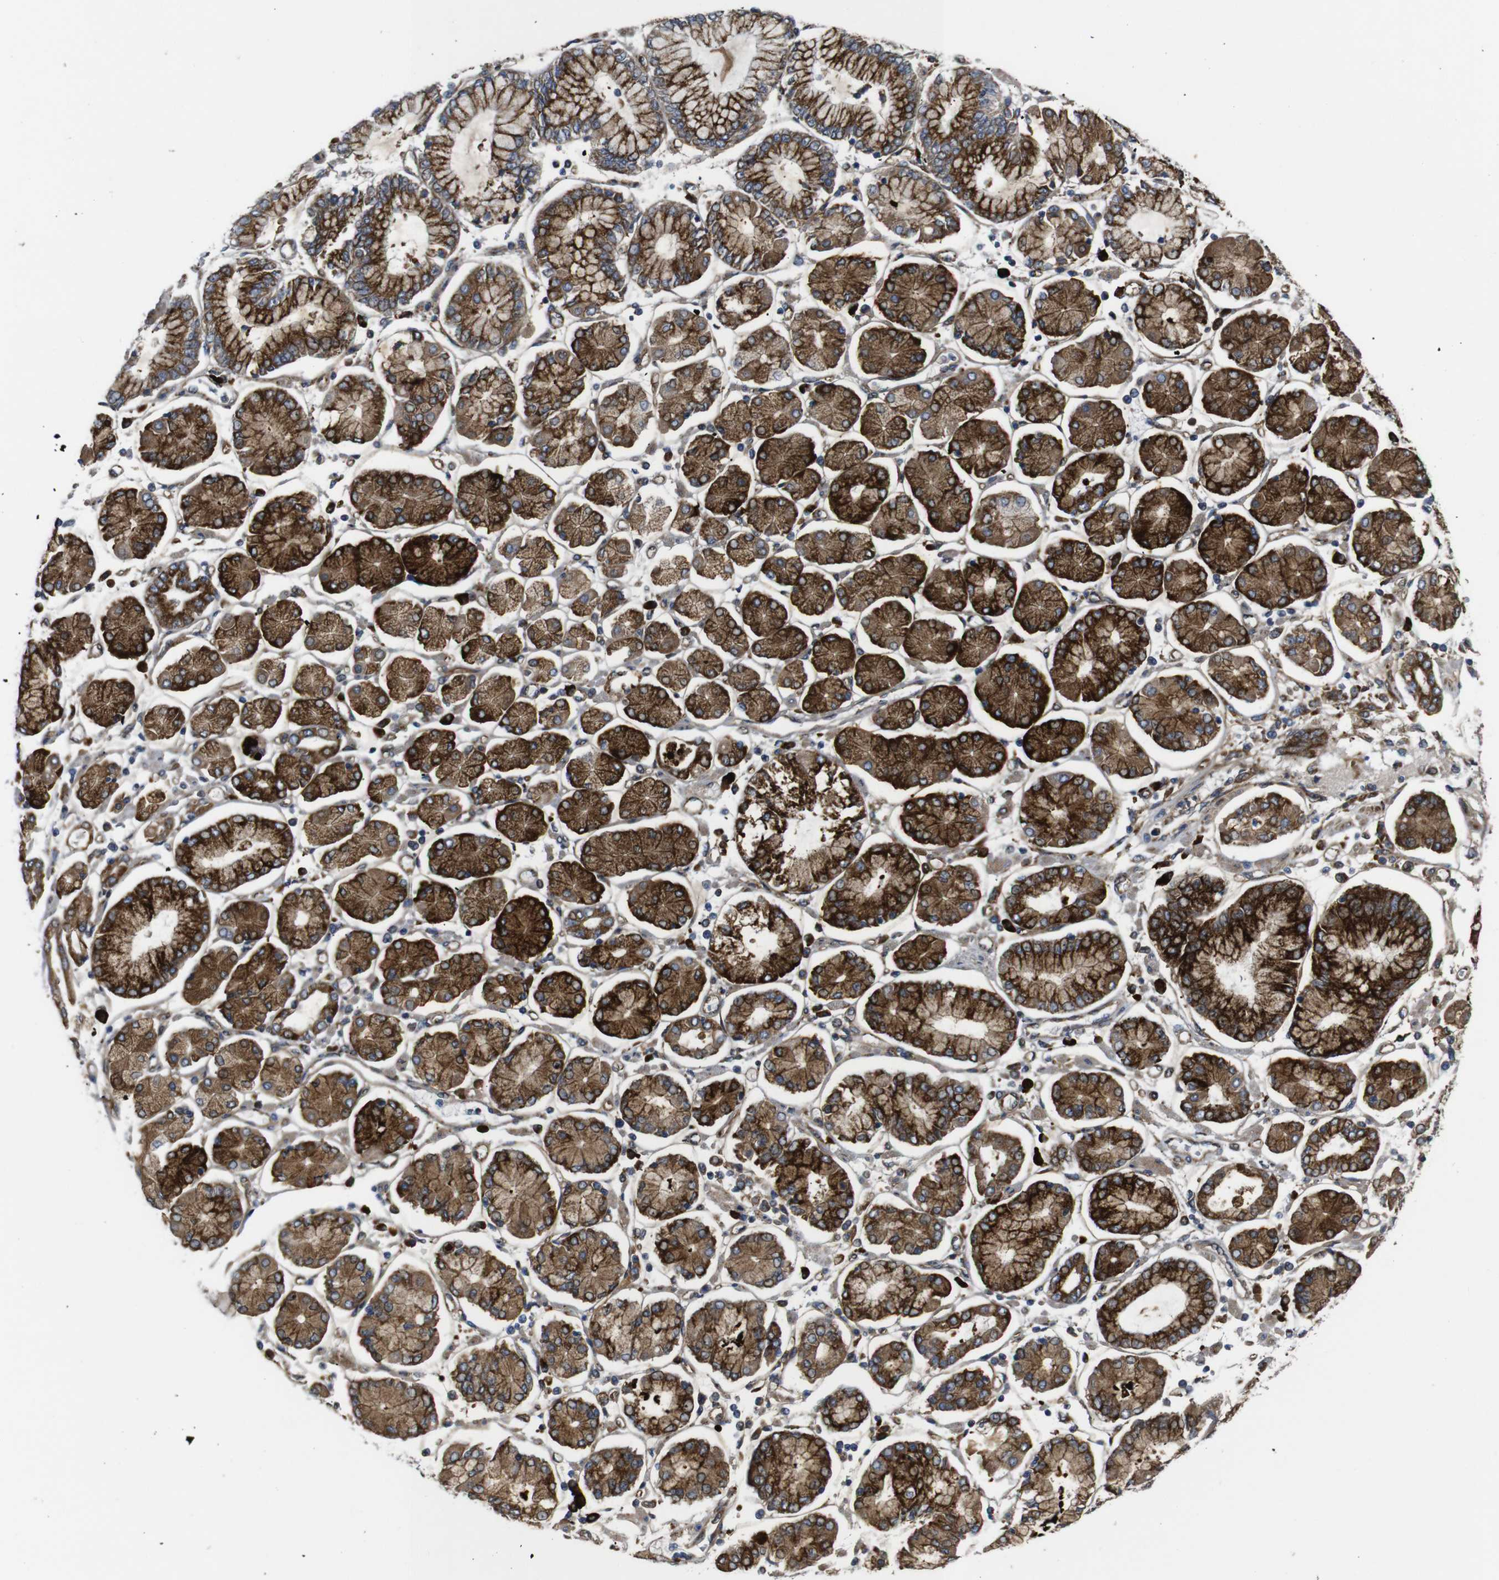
{"staining": {"intensity": "strong", "quantity": ">75%", "location": "cytoplasmic/membranous"}, "tissue": "stomach cancer", "cell_type": "Tumor cells", "image_type": "cancer", "snomed": [{"axis": "morphology", "description": "Adenocarcinoma, NOS"}, {"axis": "topography", "description": "Stomach"}], "caption": "Protein expression analysis of stomach cancer displays strong cytoplasmic/membranous staining in approximately >75% of tumor cells.", "gene": "UBE2G2", "patient": {"sex": "male", "age": 76}}